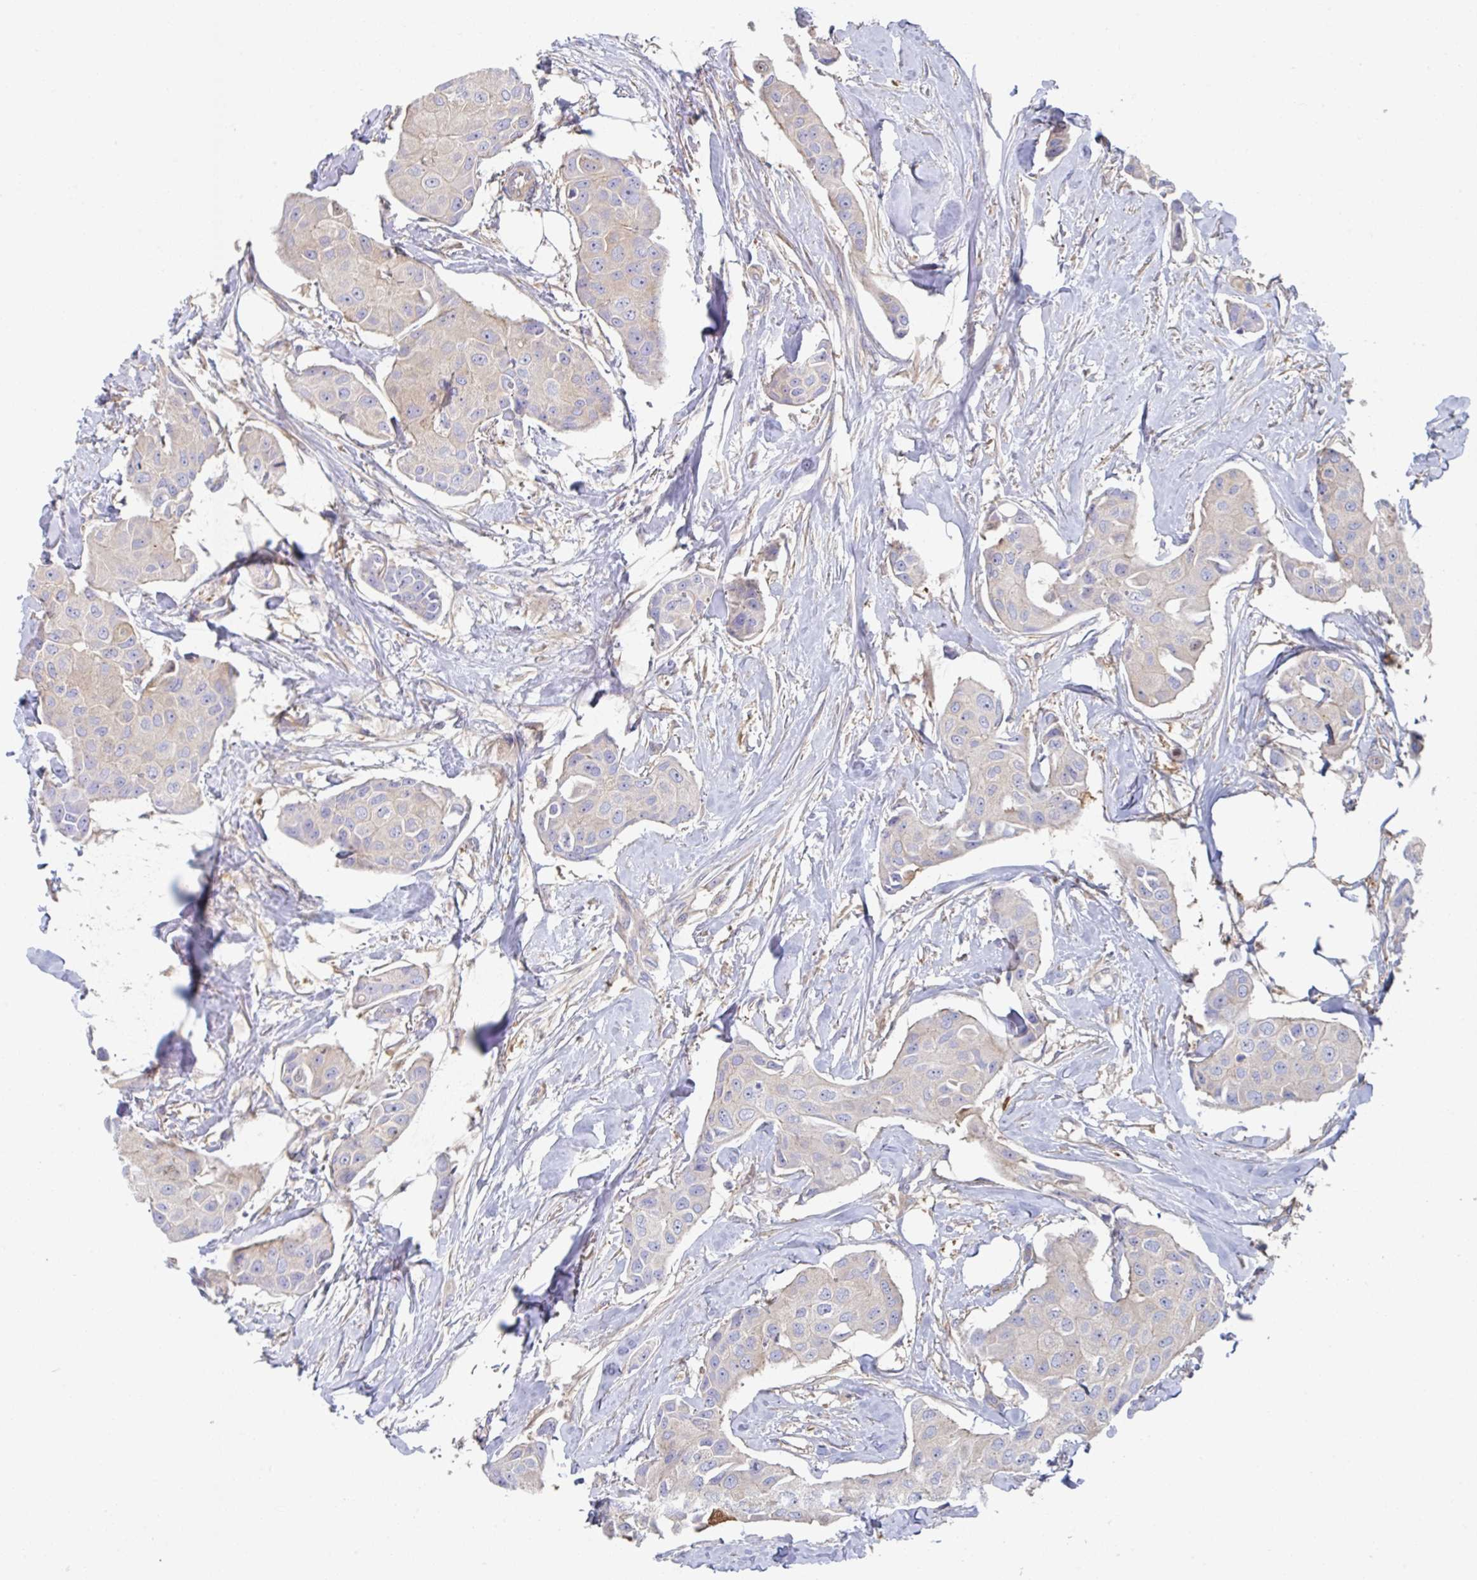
{"staining": {"intensity": "negative", "quantity": "none", "location": "none"}, "tissue": "breast cancer", "cell_type": "Tumor cells", "image_type": "cancer", "snomed": [{"axis": "morphology", "description": "Duct carcinoma"}, {"axis": "topography", "description": "Breast"}, {"axis": "topography", "description": "Lymph node"}], "caption": "Tumor cells are negative for brown protein staining in breast invasive ductal carcinoma. The staining was performed using DAB (3,3'-diaminobenzidine) to visualize the protein expression in brown, while the nuclei were stained in blue with hematoxylin (Magnification: 20x).", "gene": "AMPD2", "patient": {"sex": "female", "age": 80}}